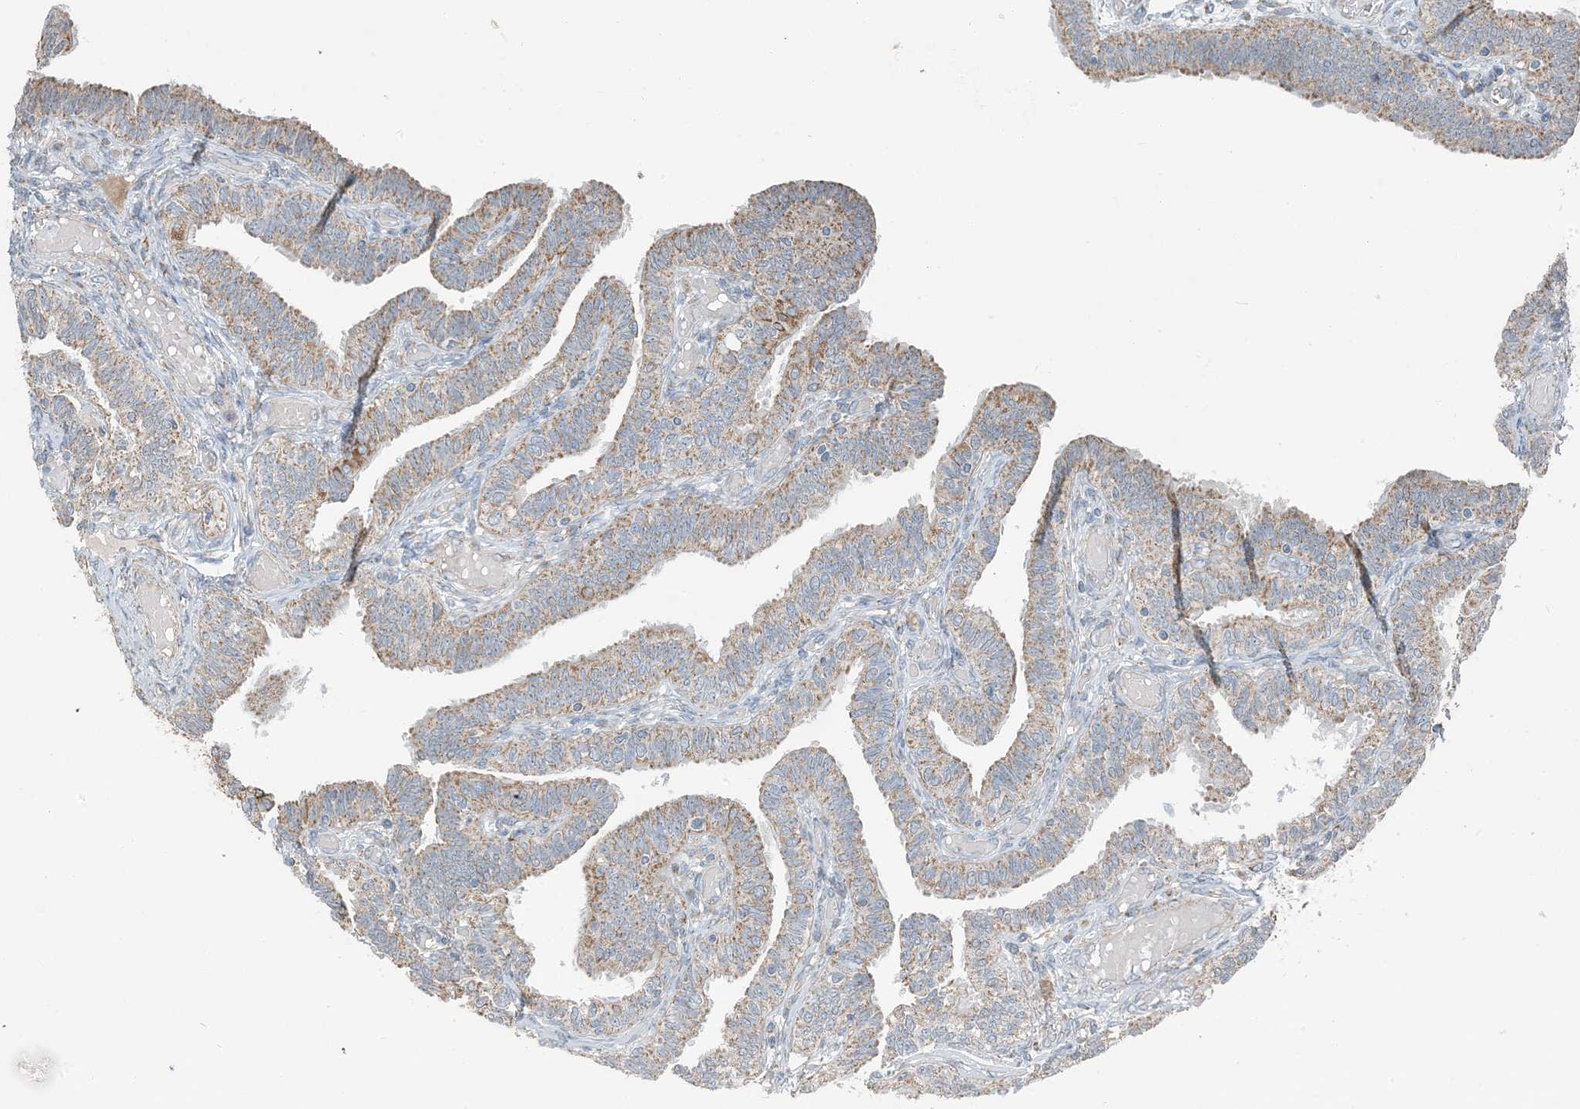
{"staining": {"intensity": "moderate", "quantity": ">75%", "location": "cytoplasmic/membranous"}, "tissue": "fallopian tube", "cell_type": "Glandular cells", "image_type": "normal", "snomed": [{"axis": "morphology", "description": "Normal tissue, NOS"}, {"axis": "topography", "description": "Fallopian tube"}], "caption": "Glandular cells exhibit medium levels of moderate cytoplasmic/membranous expression in approximately >75% of cells in benign fallopian tube. The protein is stained brown, and the nuclei are stained in blue (DAB IHC with brightfield microscopy, high magnification).", "gene": "PILRB", "patient": {"sex": "female", "age": 39}}